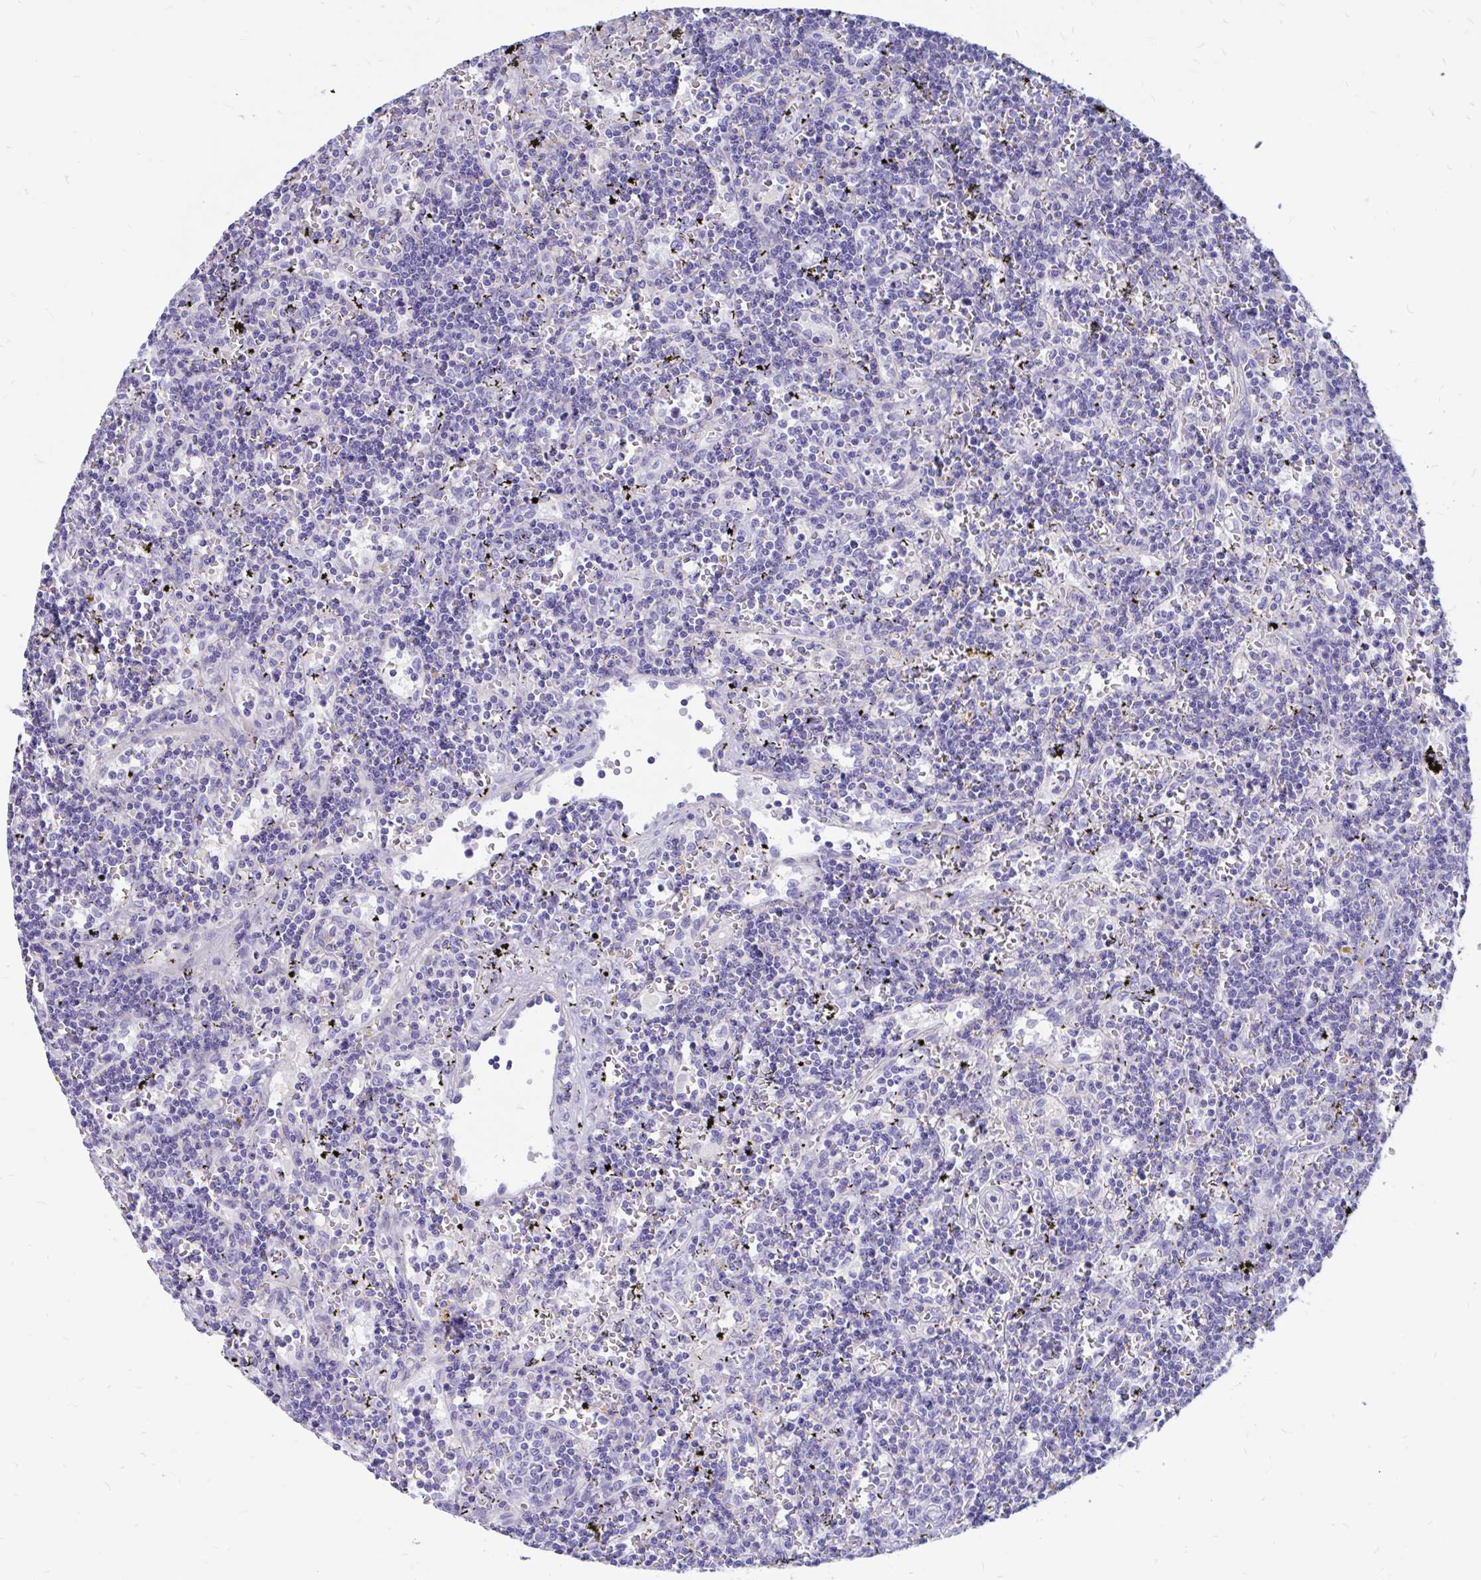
{"staining": {"intensity": "negative", "quantity": "none", "location": "none"}, "tissue": "lymphoma", "cell_type": "Tumor cells", "image_type": "cancer", "snomed": [{"axis": "morphology", "description": "Malignant lymphoma, non-Hodgkin's type, Low grade"}, {"axis": "topography", "description": "Spleen"}], "caption": "This is a histopathology image of immunohistochemistry (IHC) staining of malignant lymphoma, non-Hodgkin's type (low-grade), which shows no positivity in tumor cells. (DAB immunohistochemistry with hematoxylin counter stain).", "gene": "IGSF5", "patient": {"sex": "male", "age": 60}}